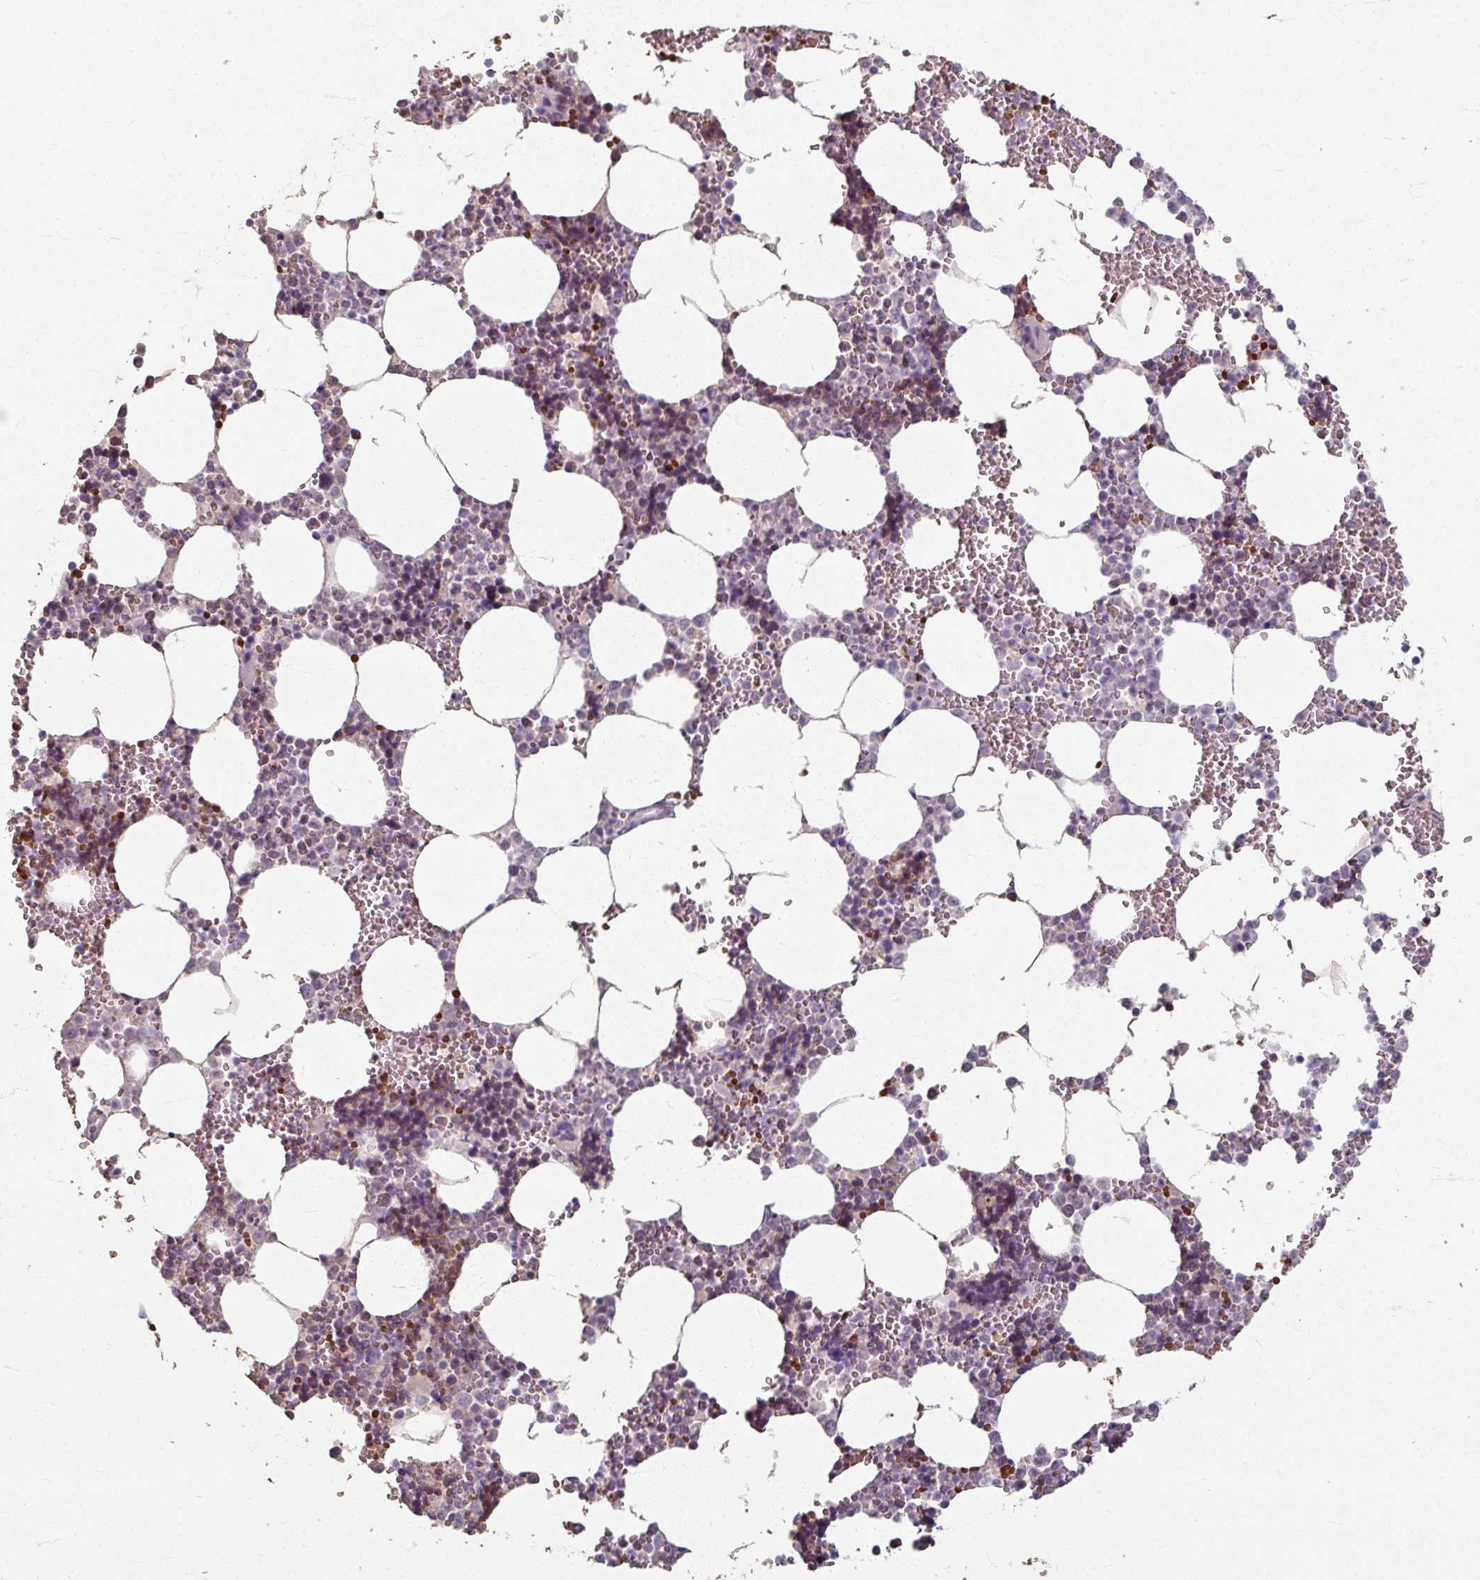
{"staining": {"intensity": "weak", "quantity": "<25%", "location": "cytoplasmic/membranous"}, "tissue": "bone marrow", "cell_type": "Hematopoietic cells", "image_type": "normal", "snomed": [{"axis": "morphology", "description": "Normal tissue, NOS"}, {"axis": "topography", "description": "Bone marrow"}], "caption": "Immunohistochemistry (IHC) of normal bone marrow shows no expression in hematopoietic cells. (DAB immunohistochemistry (IHC) with hematoxylin counter stain).", "gene": "KMT5C", "patient": {"sex": "male", "age": 54}}